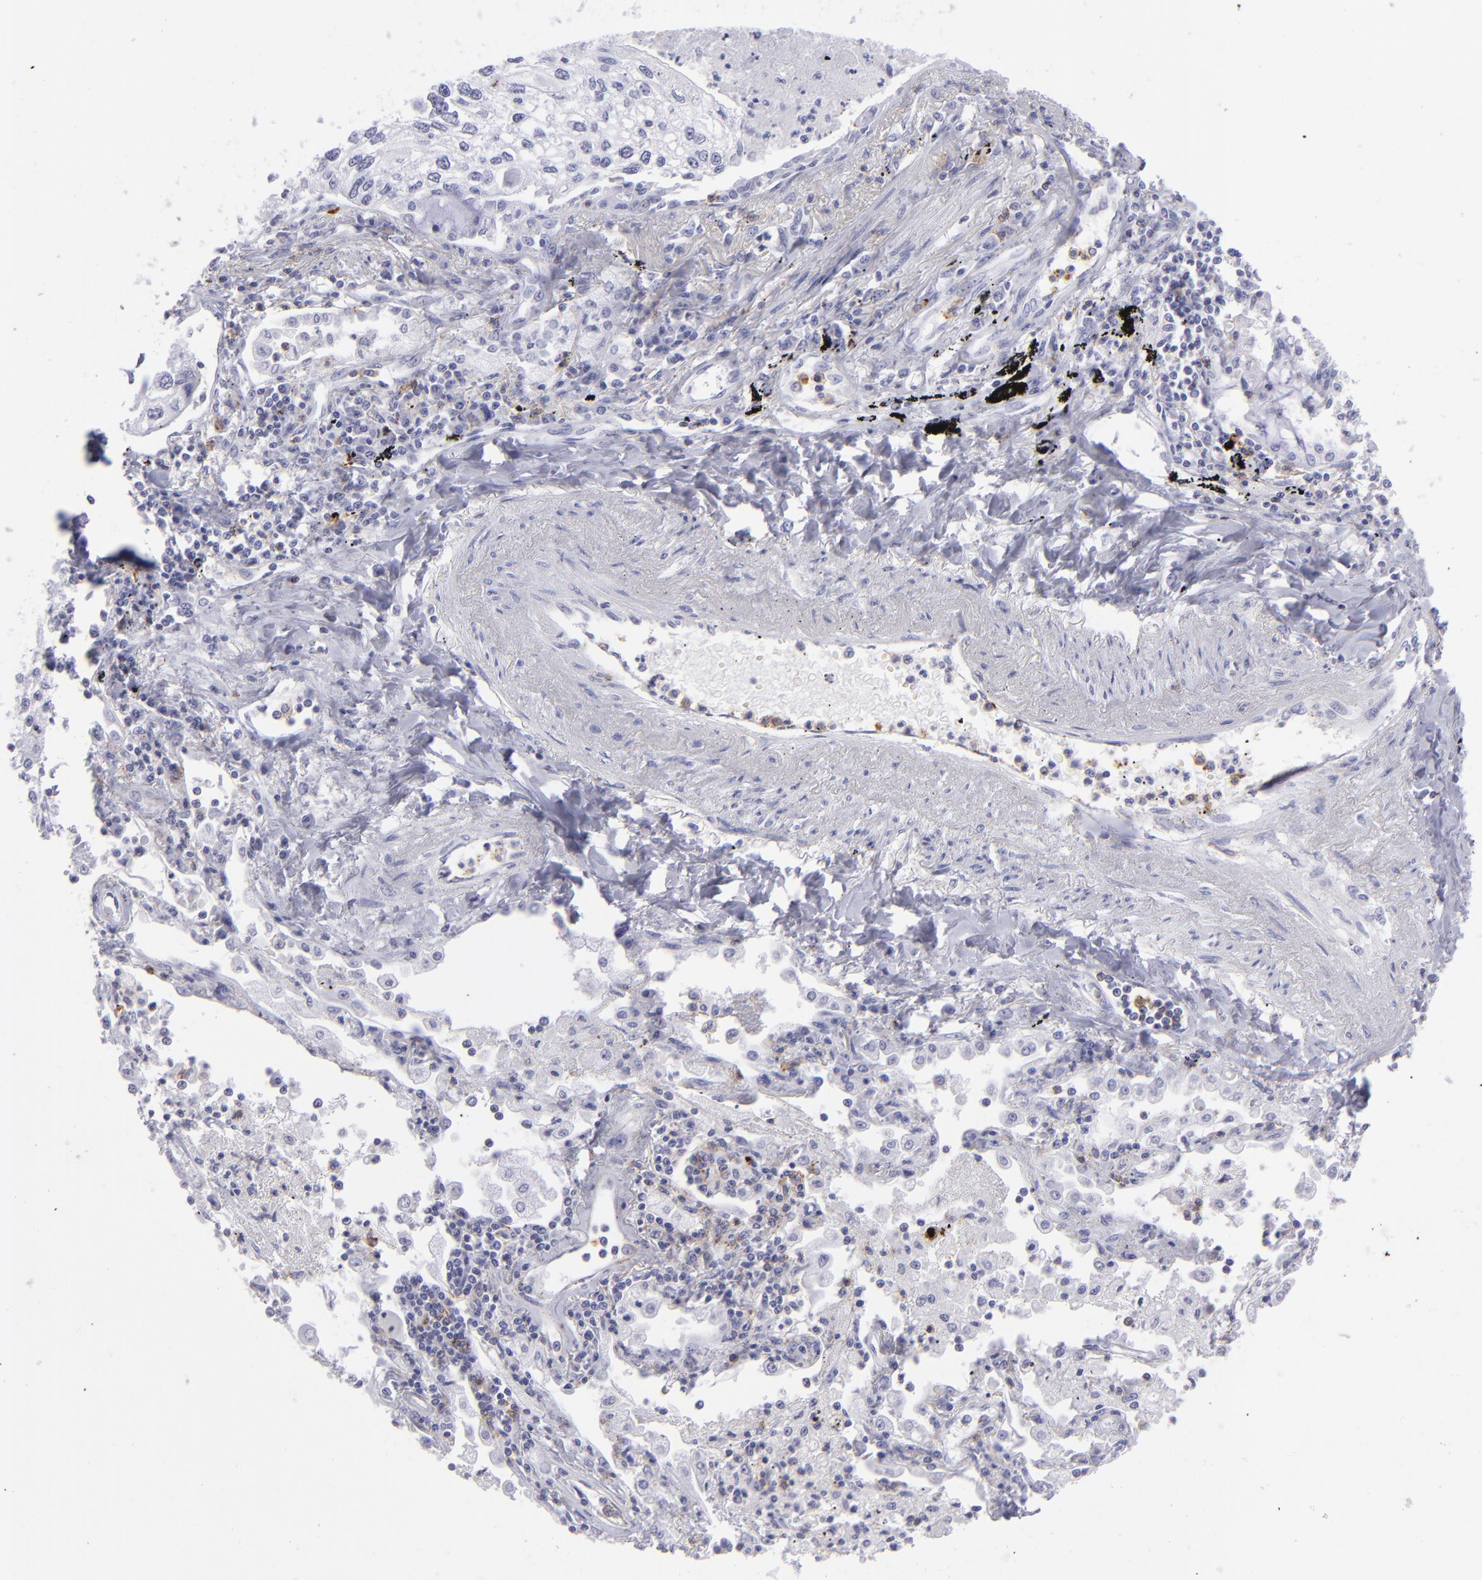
{"staining": {"intensity": "negative", "quantity": "none", "location": "none"}, "tissue": "lung cancer", "cell_type": "Tumor cells", "image_type": "cancer", "snomed": [{"axis": "morphology", "description": "Squamous cell carcinoma, NOS"}, {"axis": "topography", "description": "Lung"}], "caption": "A photomicrograph of human lung cancer is negative for staining in tumor cells.", "gene": "SELPLG", "patient": {"sex": "male", "age": 75}}